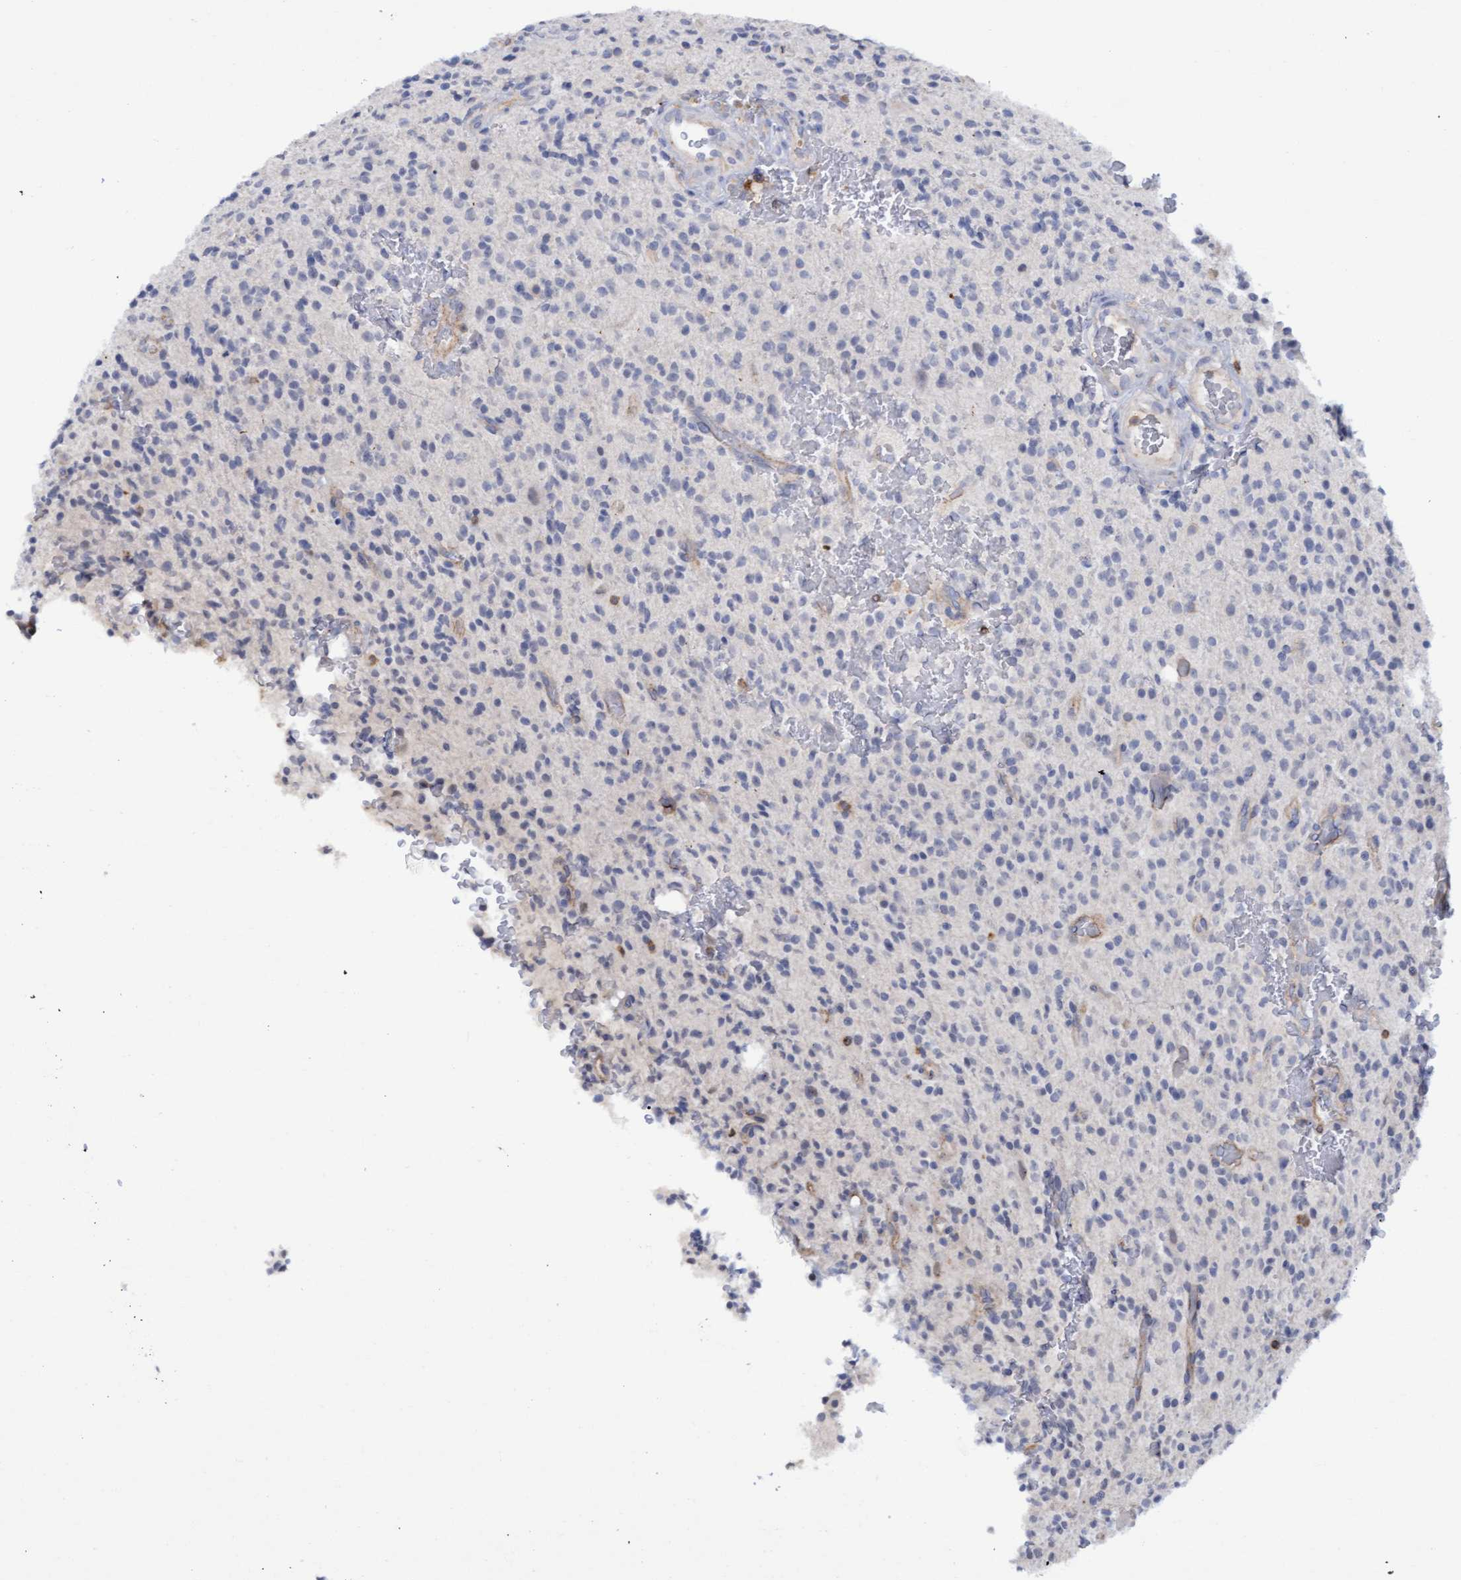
{"staining": {"intensity": "negative", "quantity": "none", "location": "none"}, "tissue": "glioma", "cell_type": "Tumor cells", "image_type": "cancer", "snomed": [{"axis": "morphology", "description": "Glioma, malignant, High grade"}, {"axis": "topography", "description": "Brain"}], "caption": "Tumor cells show no significant protein expression in malignant high-grade glioma.", "gene": "FNBP1", "patient": {"sex": "male", "age": 34}}